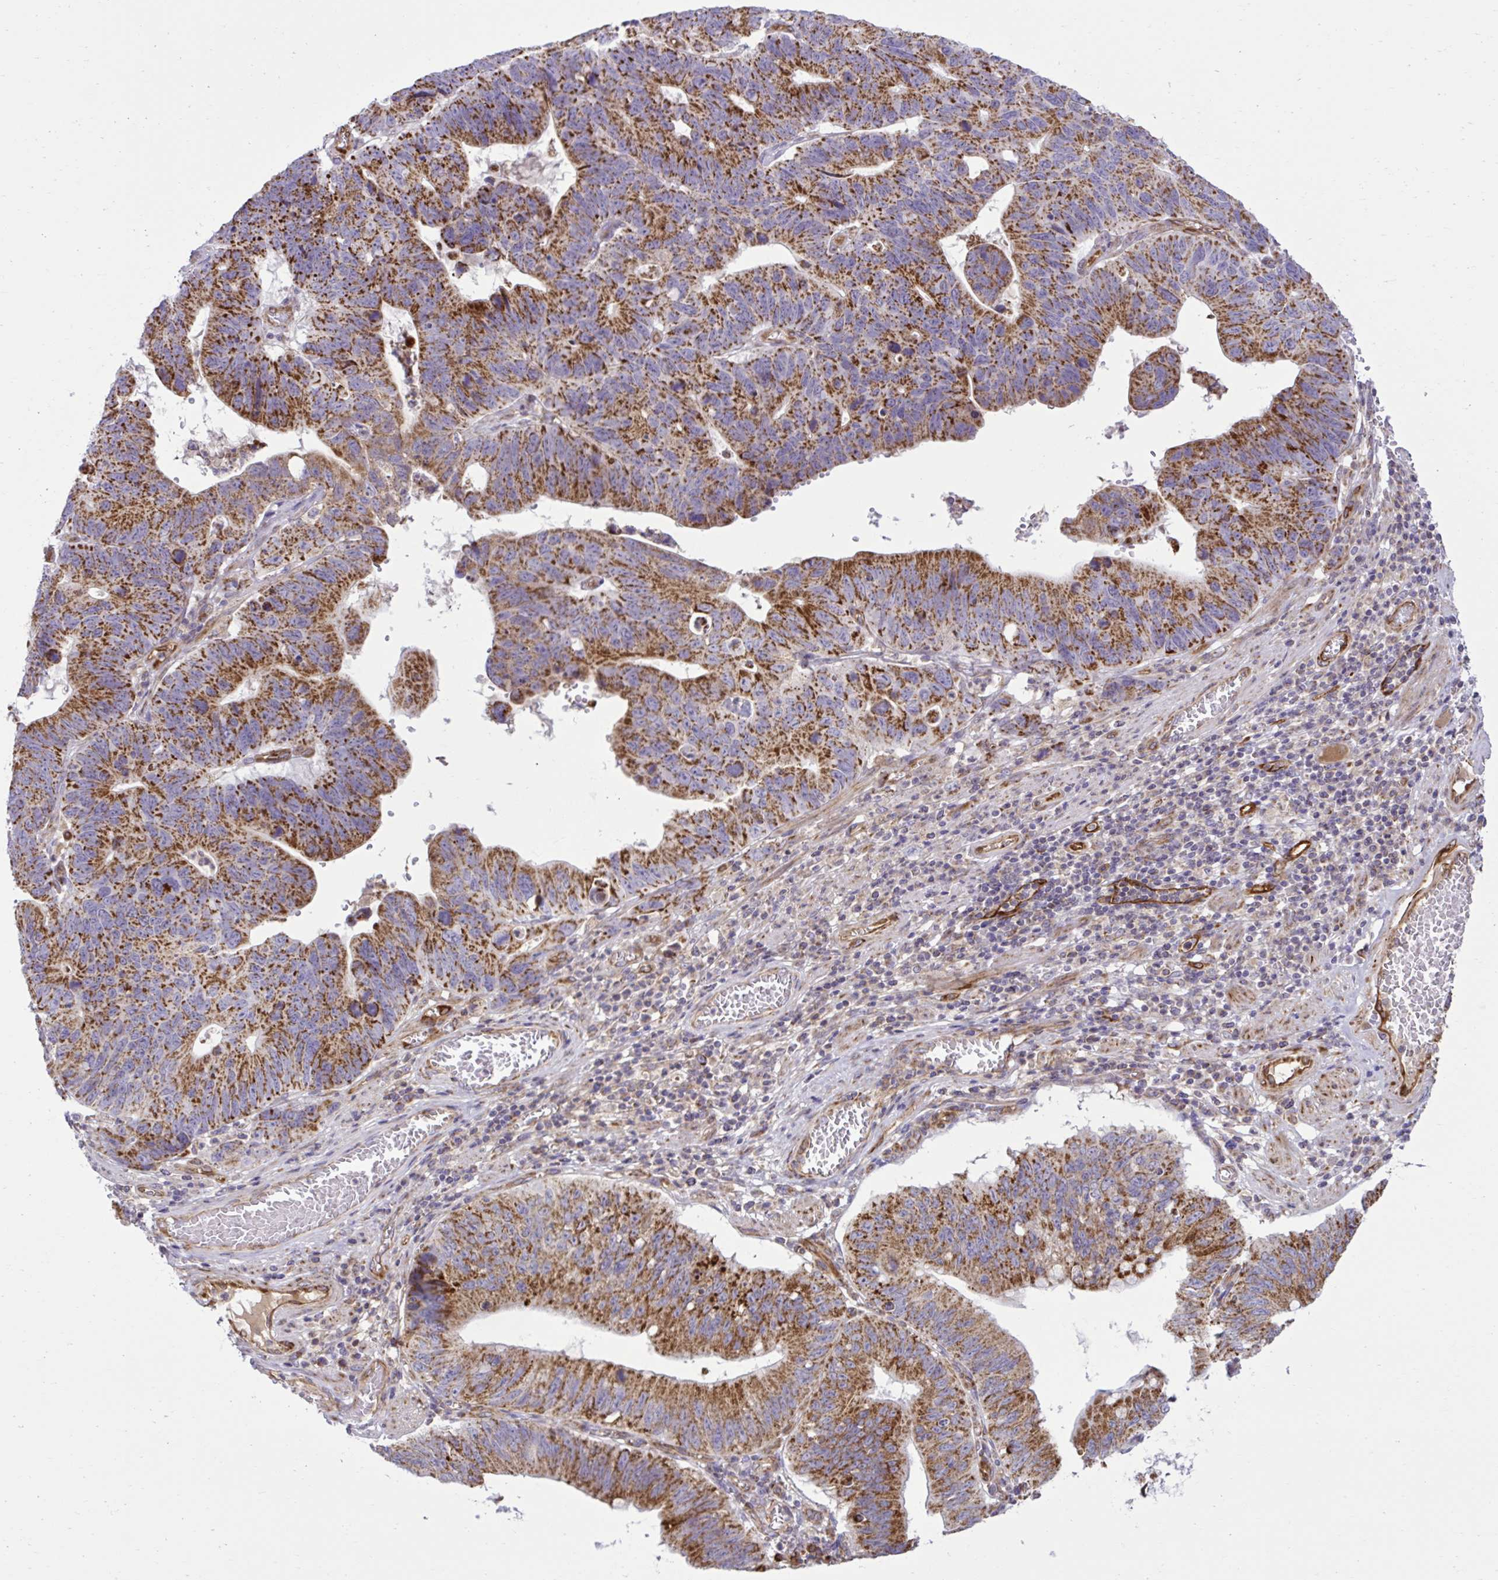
{"staining": {"intensity": "strong", "quantity": ">75%", "location": "cytoplasmic/membranous"}, "tissue": "stomach cancer", "cell_type": "Tumor cells", "image_type": "cancer", "snomed": [{"axis": "morphology", "description": "Adenocarcinoma, NOS"}, {"axis": "topography", "description": "Stomach"}], "caption": "Stomach adenocarcinoma stained for a protein shows strong cytoplasmic/membranous positivity in tumor cells.", "gene": "LIMS1", "patient": {"sex": "male", "age": 59}}